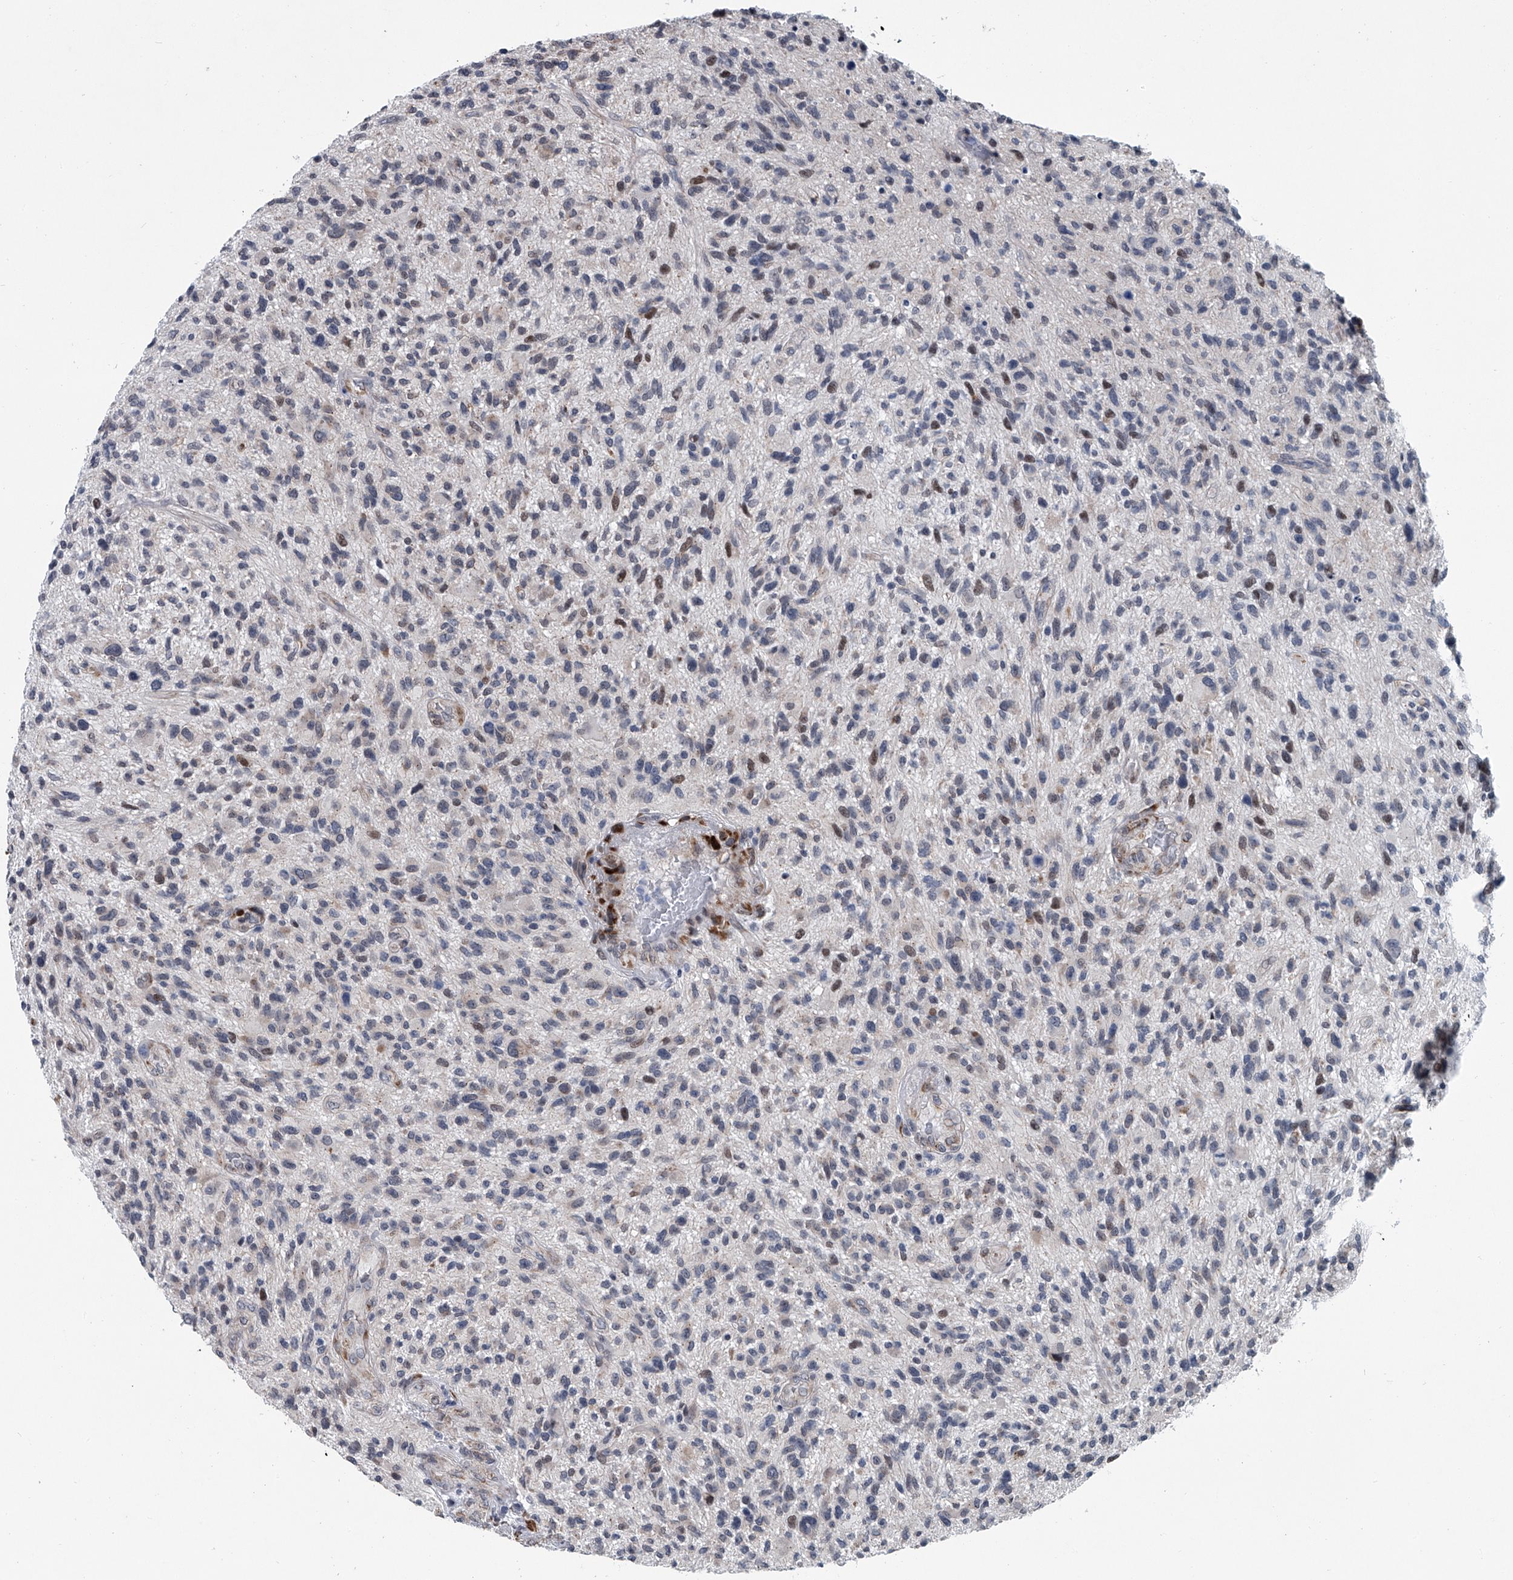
{"staining": {"intensity": "negative", "quantity": "none", "location": "none"}, "tissue": "glioma", "cell_type": "Tumor cells", "image_type": "cancer", "snomed": [{"axis": "morphology", "description": "Glioma, malignant, High grade"}, {"axis": "topography", "description": "Brain"}], "caption": "Immunohistochemical staining of glioma shows no significant positivity in tumor cells. The staining is performed using DAB brown chromogen with nuclei counter-stained in using hematoxylin.", "gene": "PPP2R5D", "patient": {"sex": "male", "age": 47}}